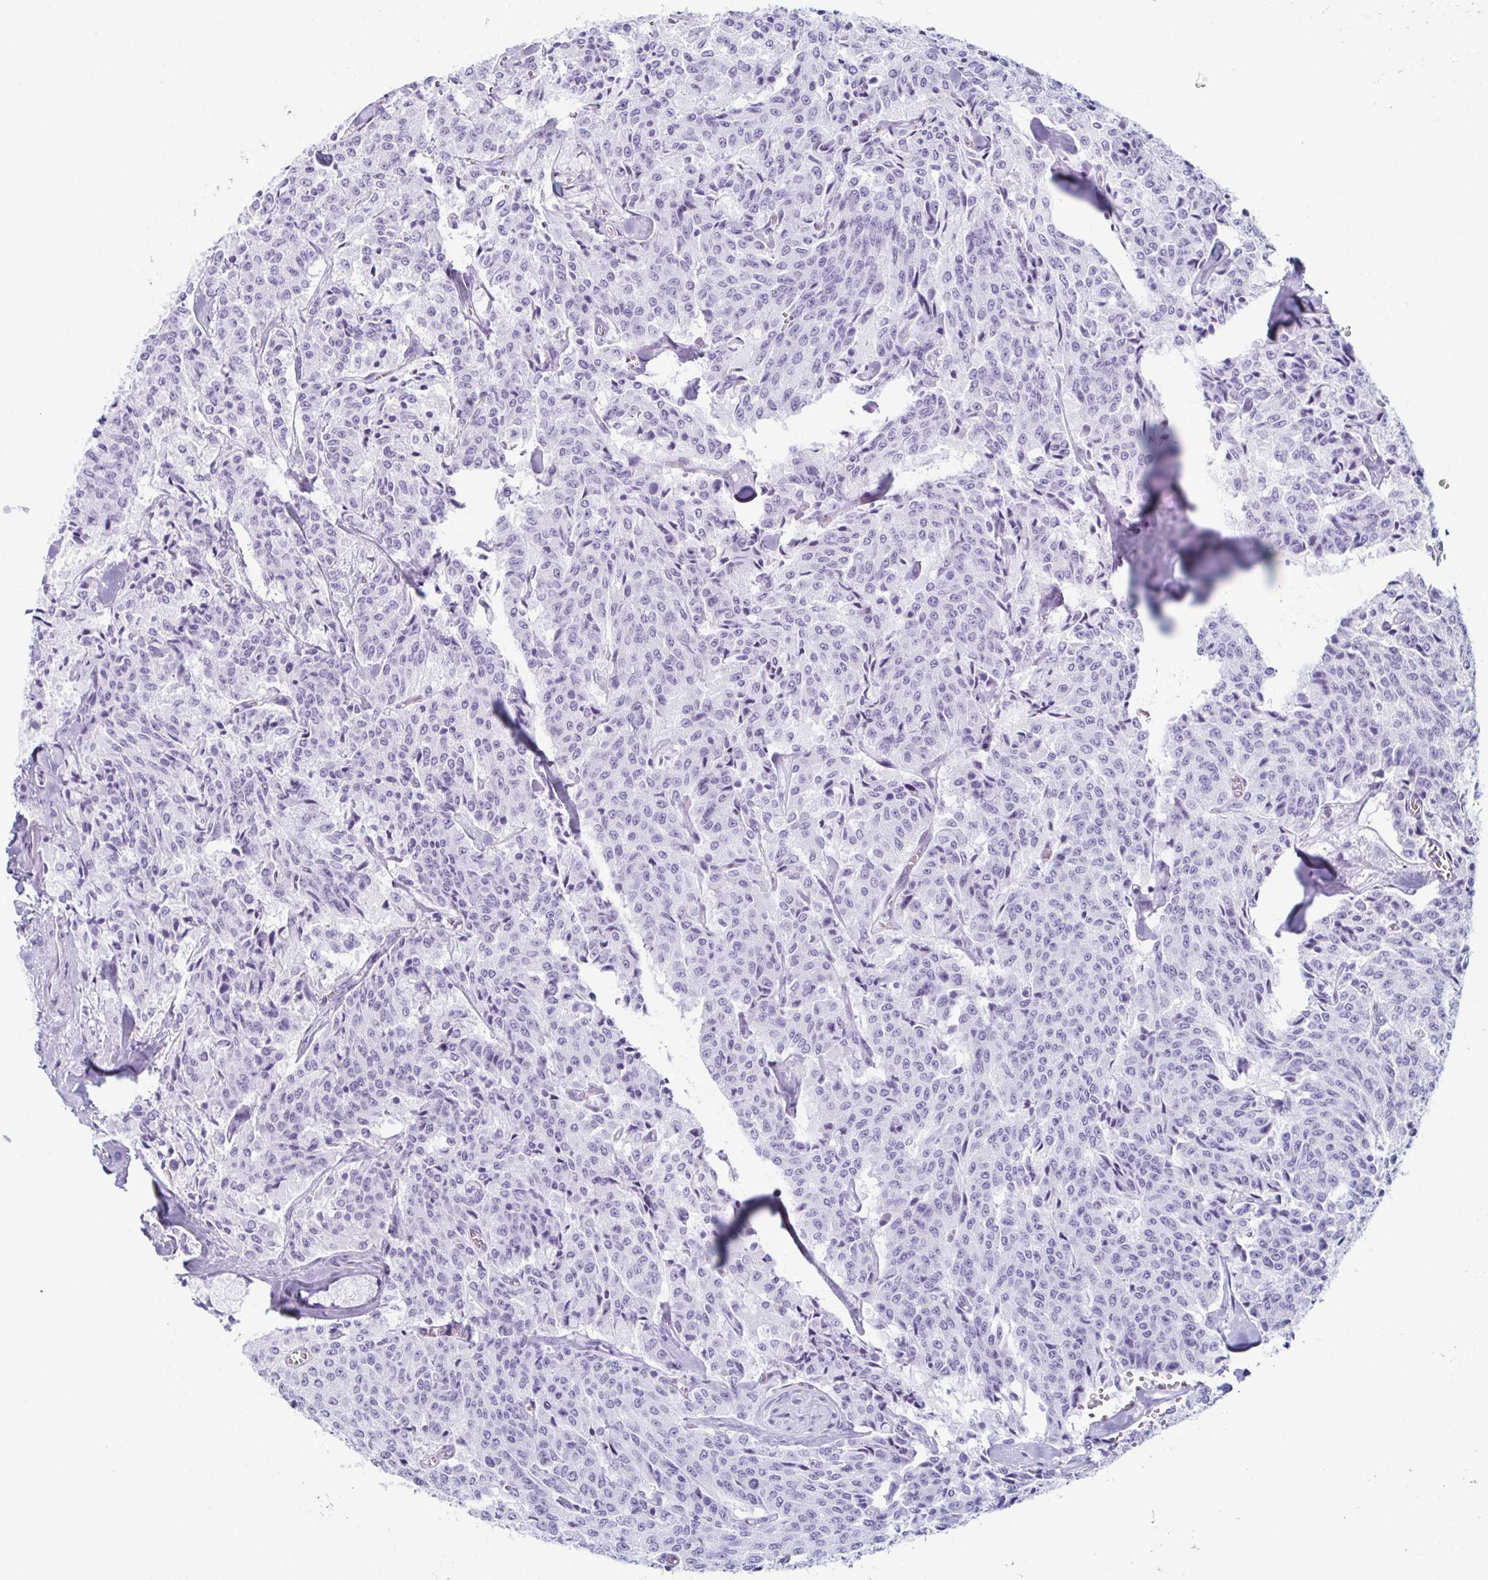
{"staining": {"intensity": "negative", "quantity": "none", "location": "none"}, "tissue": "carcinoid", "cell_type": "Tumor cells", "image_type": "cancer", "snomed": [{"axis": "morphology", "description": "Carcinoid, malignant, NOS"}, {"axis": "topography", "description": "Lung"}], "caption": "Human carcinoid stained for a protein using immunohistochemistry (IHC) displays no positivity in tumor cells.", "gene": "ENKUR", "patient": {"sex": "male", "age": 71}}